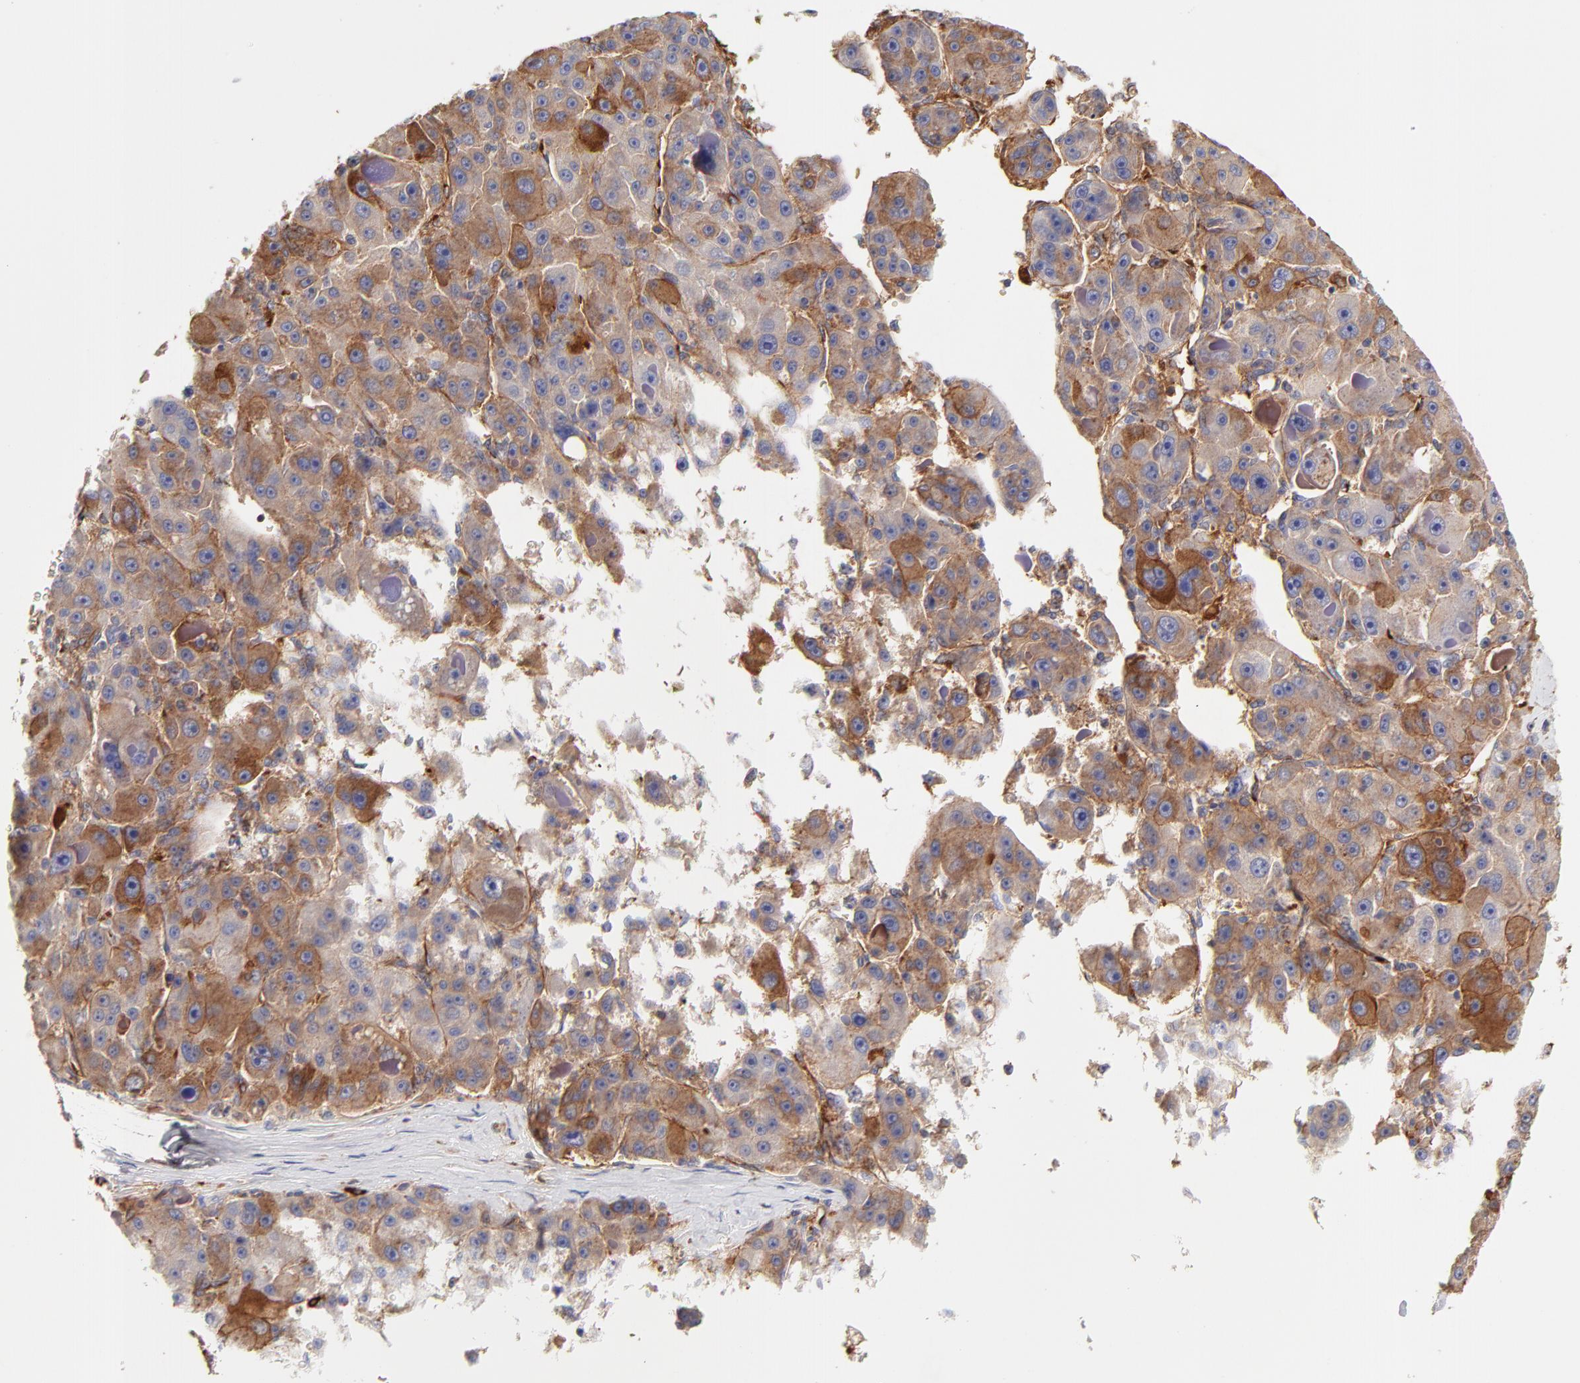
{"staining": {"intensity": "moderate", "quantity": ">75%", "location": "cytoplasmic/membranous"}, "tissue": "liver cancer", "cell_type": "Tumor cells", "image_type": "cancer", "snomed": [{"axis": "morphology", "description": "Carcinoma, Hepatocellular, NOS"}, {"axis": "topography", "description": "Liver"}], "caption": "A brown stain shows moderate cytoplasmic/membranous positivity of a protein in human hepatocellular carcinoma (liver) tumor cells.", "gene": "CD2AP", "patient": {"sex": "male", "age": 76}}